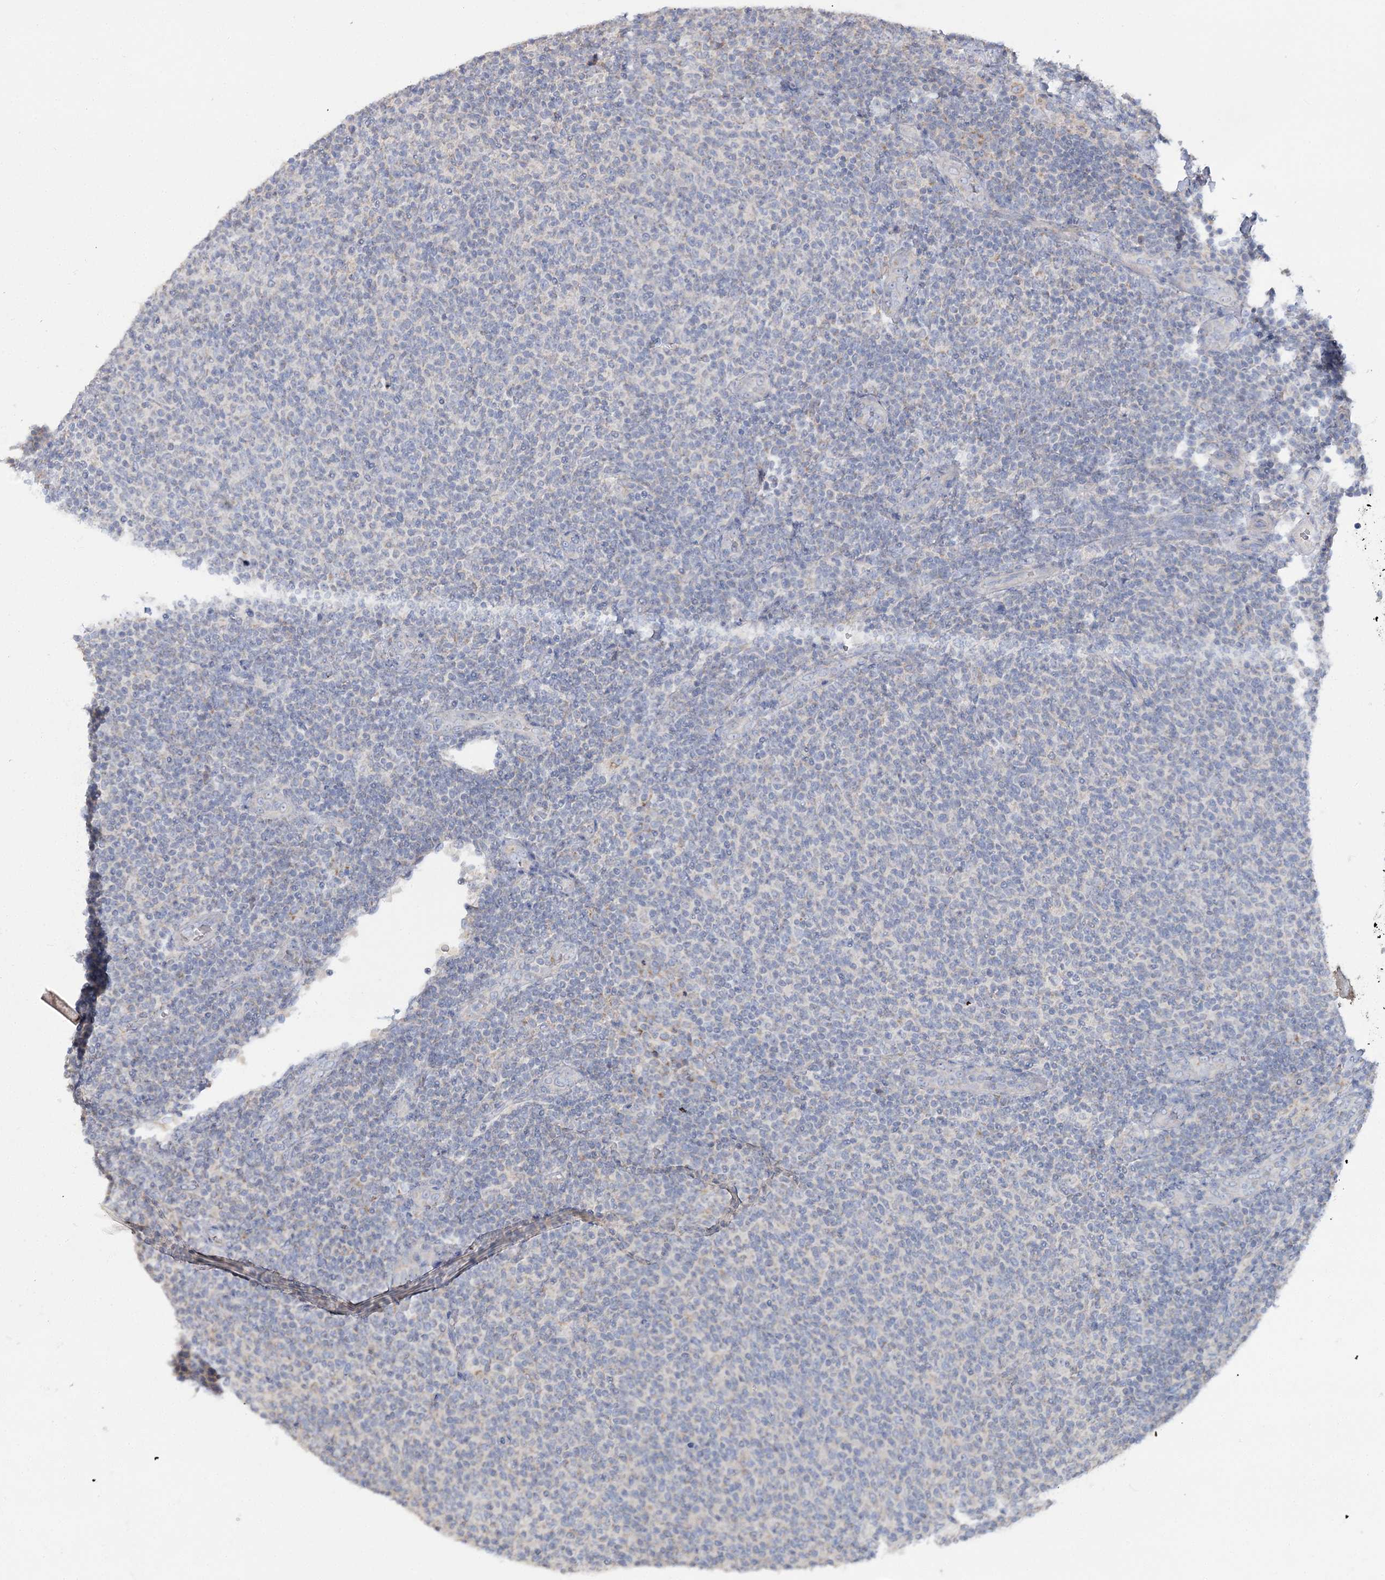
{"staining": {"intensity": "negative", "quantity": "none", "location": "none"}, "tissue": "lymphoma", "cell_type": "Tumor cells", "image_type": "cancer", "snomed": [{"axis": "morphology", "description": "Malignant lymphoma, non-Hodgkin's type, Low grade"}, {"axis": "topography", "description": "Lymph node"}], "caption": "Immunohistochemistry of human lymphoma exhibits no positivity in tumor cells.", "gene": "TMEM187", "patient": {"sex": "male", "age": 66}}